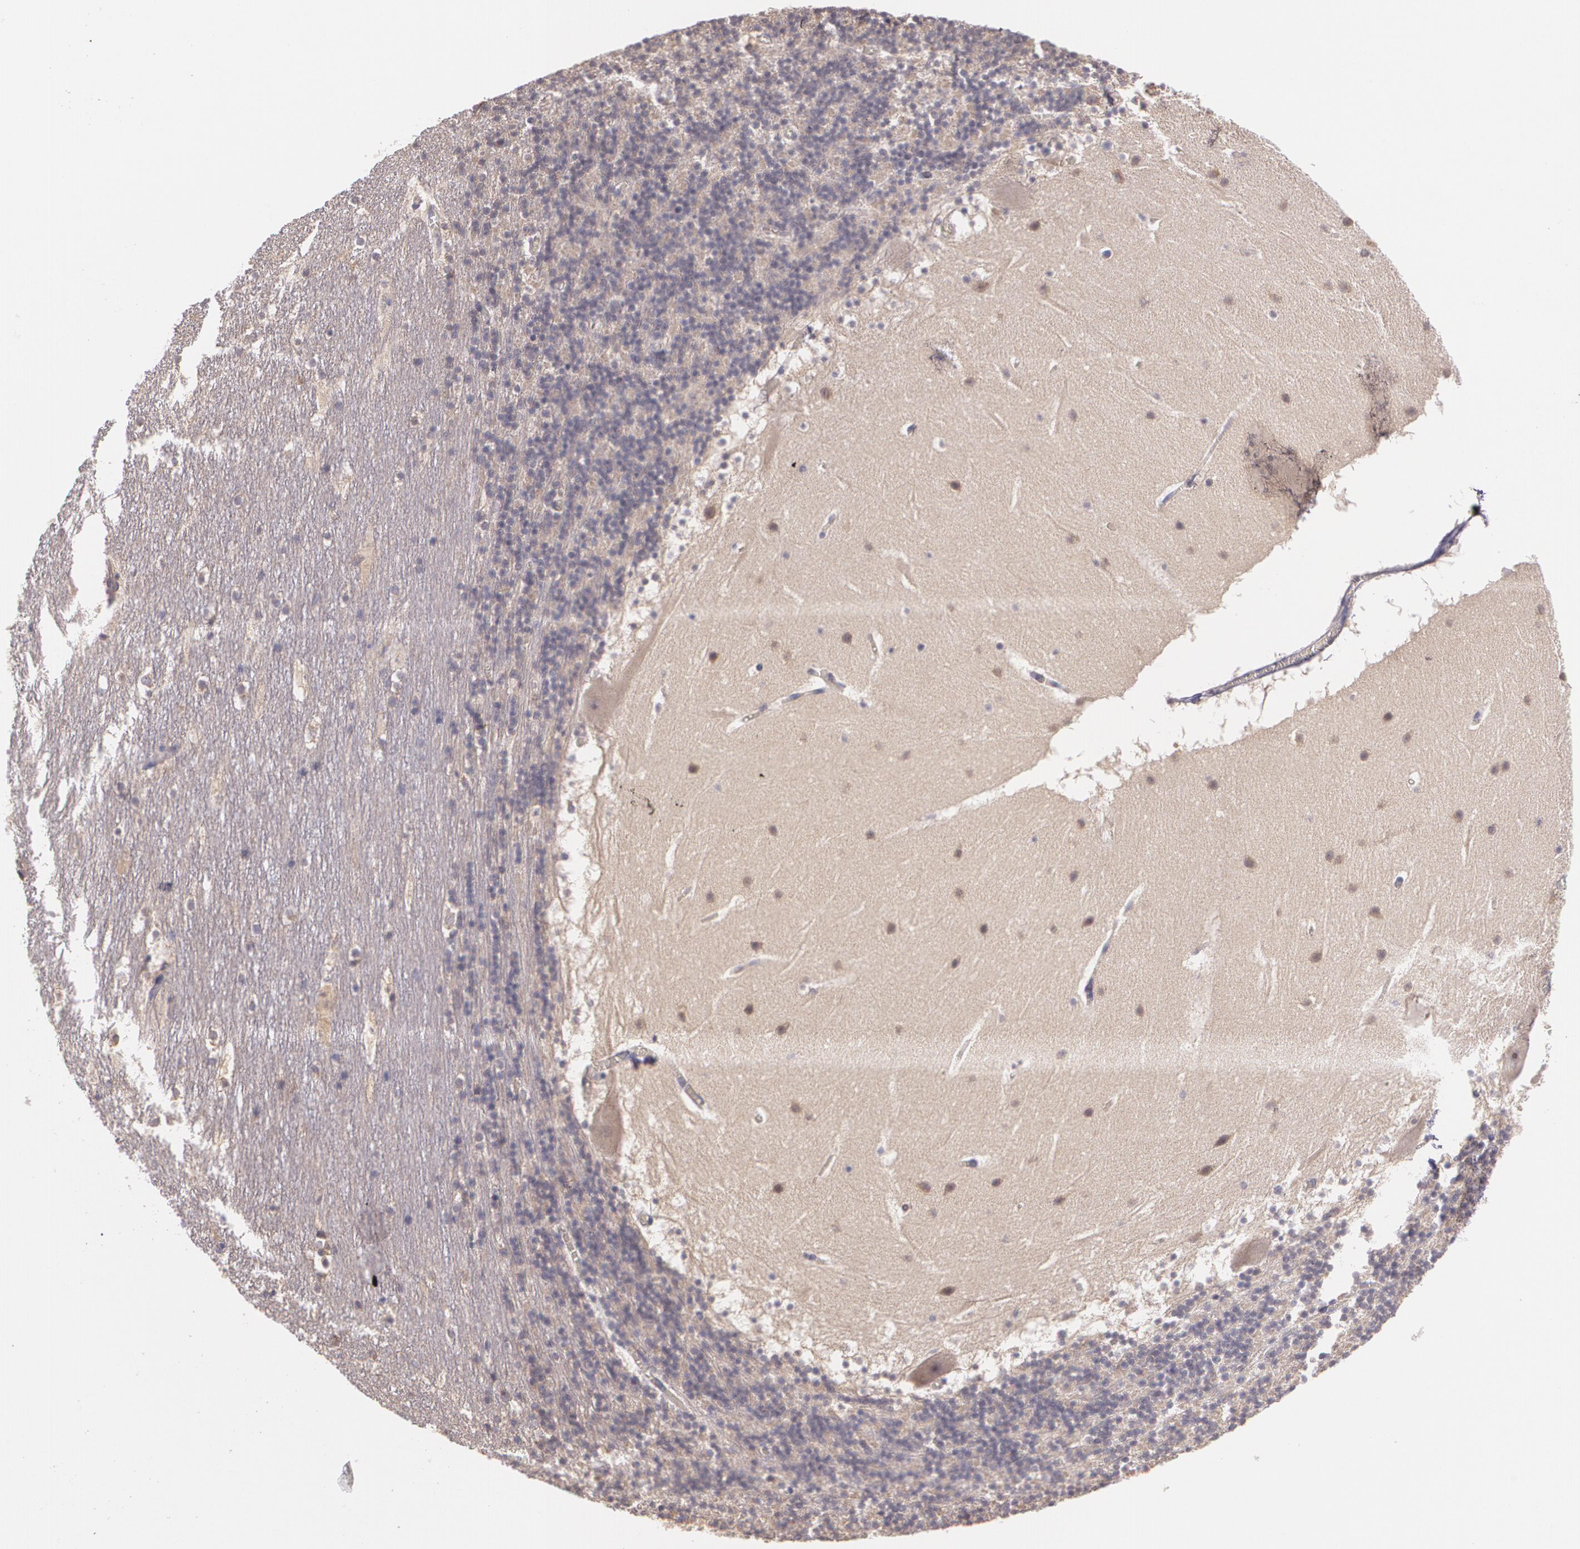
{"staining": {"intensity": "negative", "quantity": "none", "location": "none"}, "tissue": "cerebellum", "cell_type": "Cells in granular layer", "image_type": "normal", "snomed": [{"axis": "morphology", "description": "Normal tissue, NOS"}, {"axis": "topography", "description": "Cerebellum"}], "caption": "Immunohistochemistry image of normal human cerebellum stained for a protein (brown), which exhibits no staining in cells in granular layer. (Stains: DAB immunohistochemistry with hematoxylin counter stain, Microscopy: brightfield microscopy at high magnification).", "gene": "CCL17", "patient": {"sex": "male", "age": 45}}